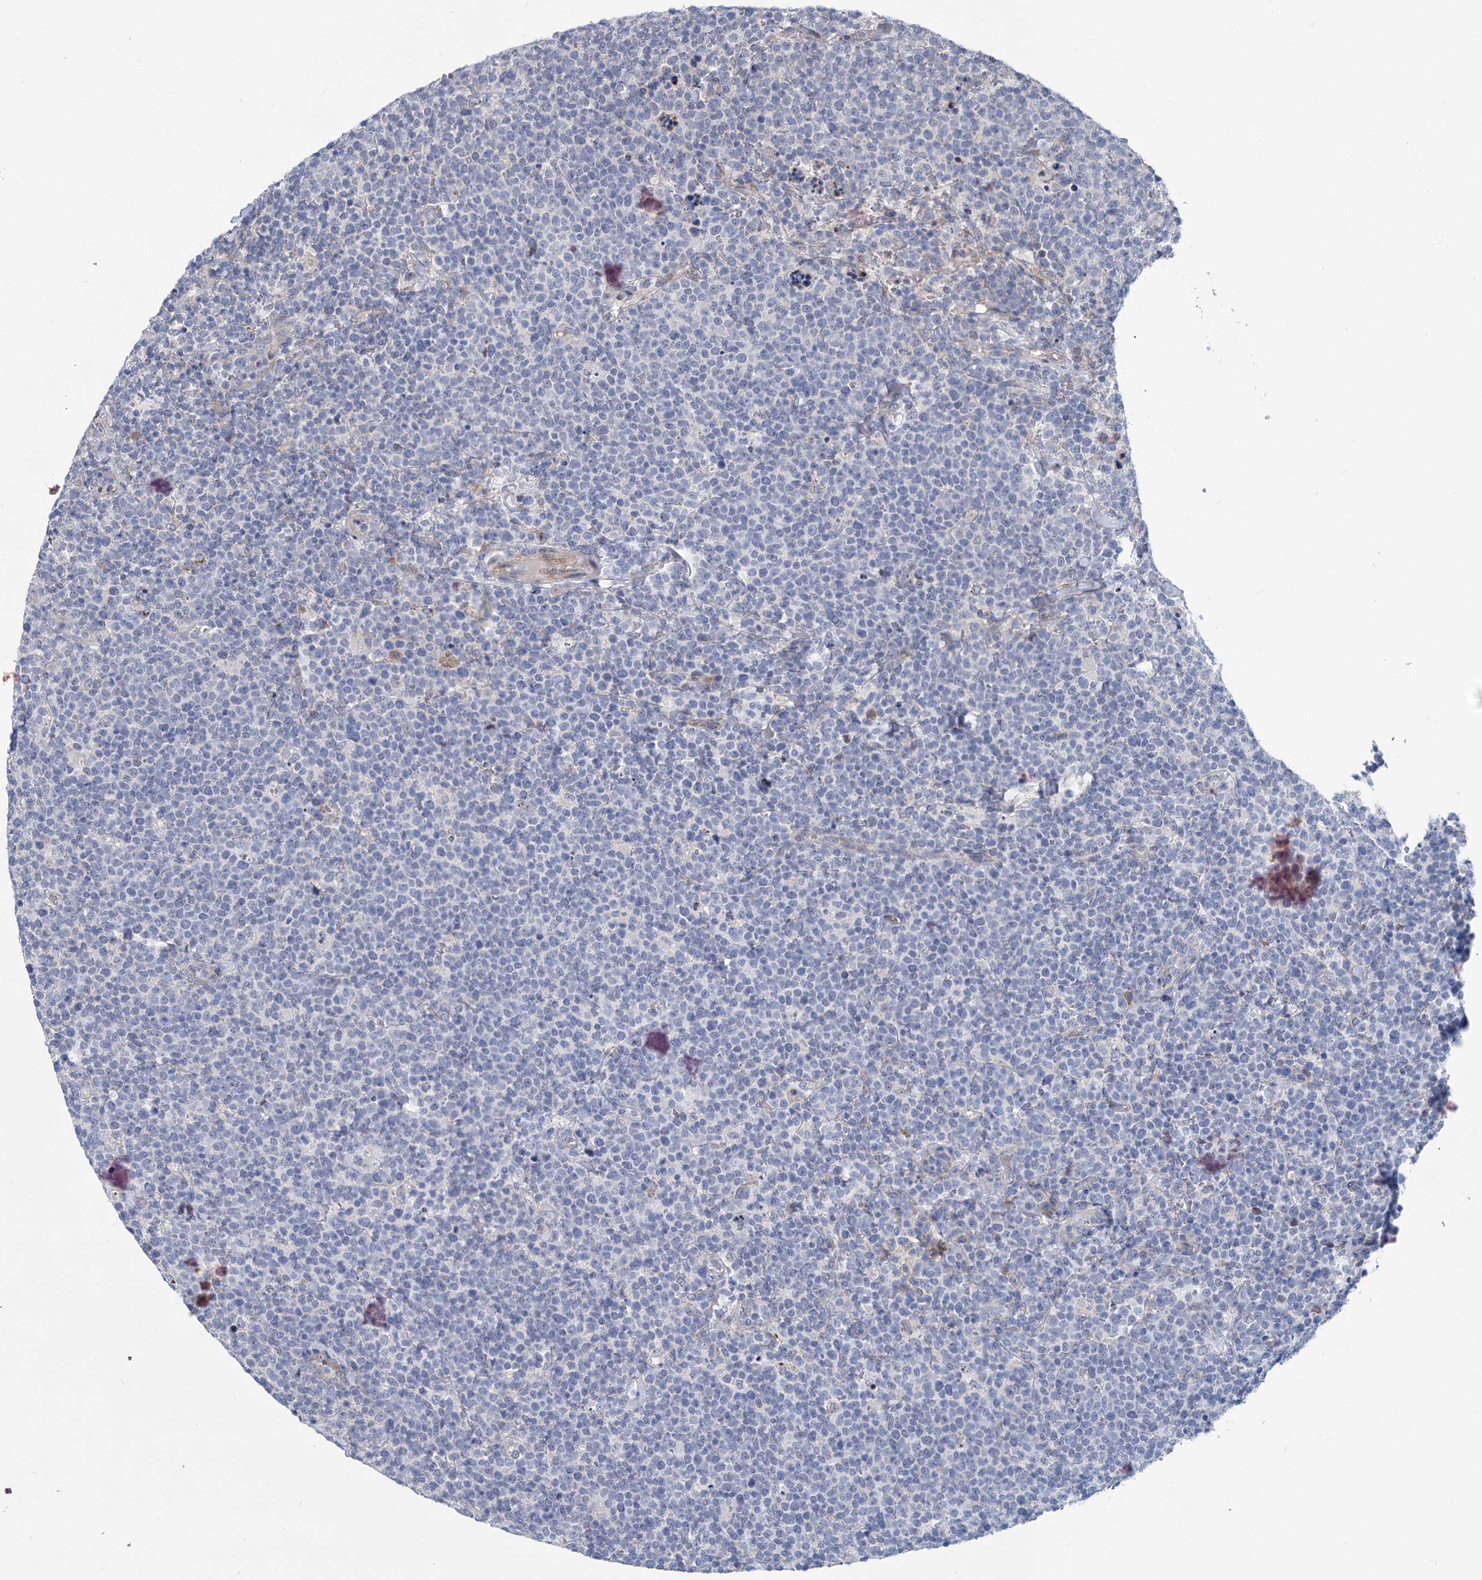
{"staining": {"intensity": "negative", "quantity": "none", "location": "none"}, "tissue": "lymphoma", "cell_type": "Tumor cells", "image_type": "cancer", "snomed": [{"axis": "morphology", "description": "Malignant lymphoma, non-Hodgkin's type, High grade"}, {"axis": "topography", "description": "Lymph node"}], "caption": "Human lymphoma stained for a protein using immunohistochemistry (IHC) exhibits no staining in tumor cells.", "gene": "PRSS35", "patient": {"sex": "male", "age": 61}}